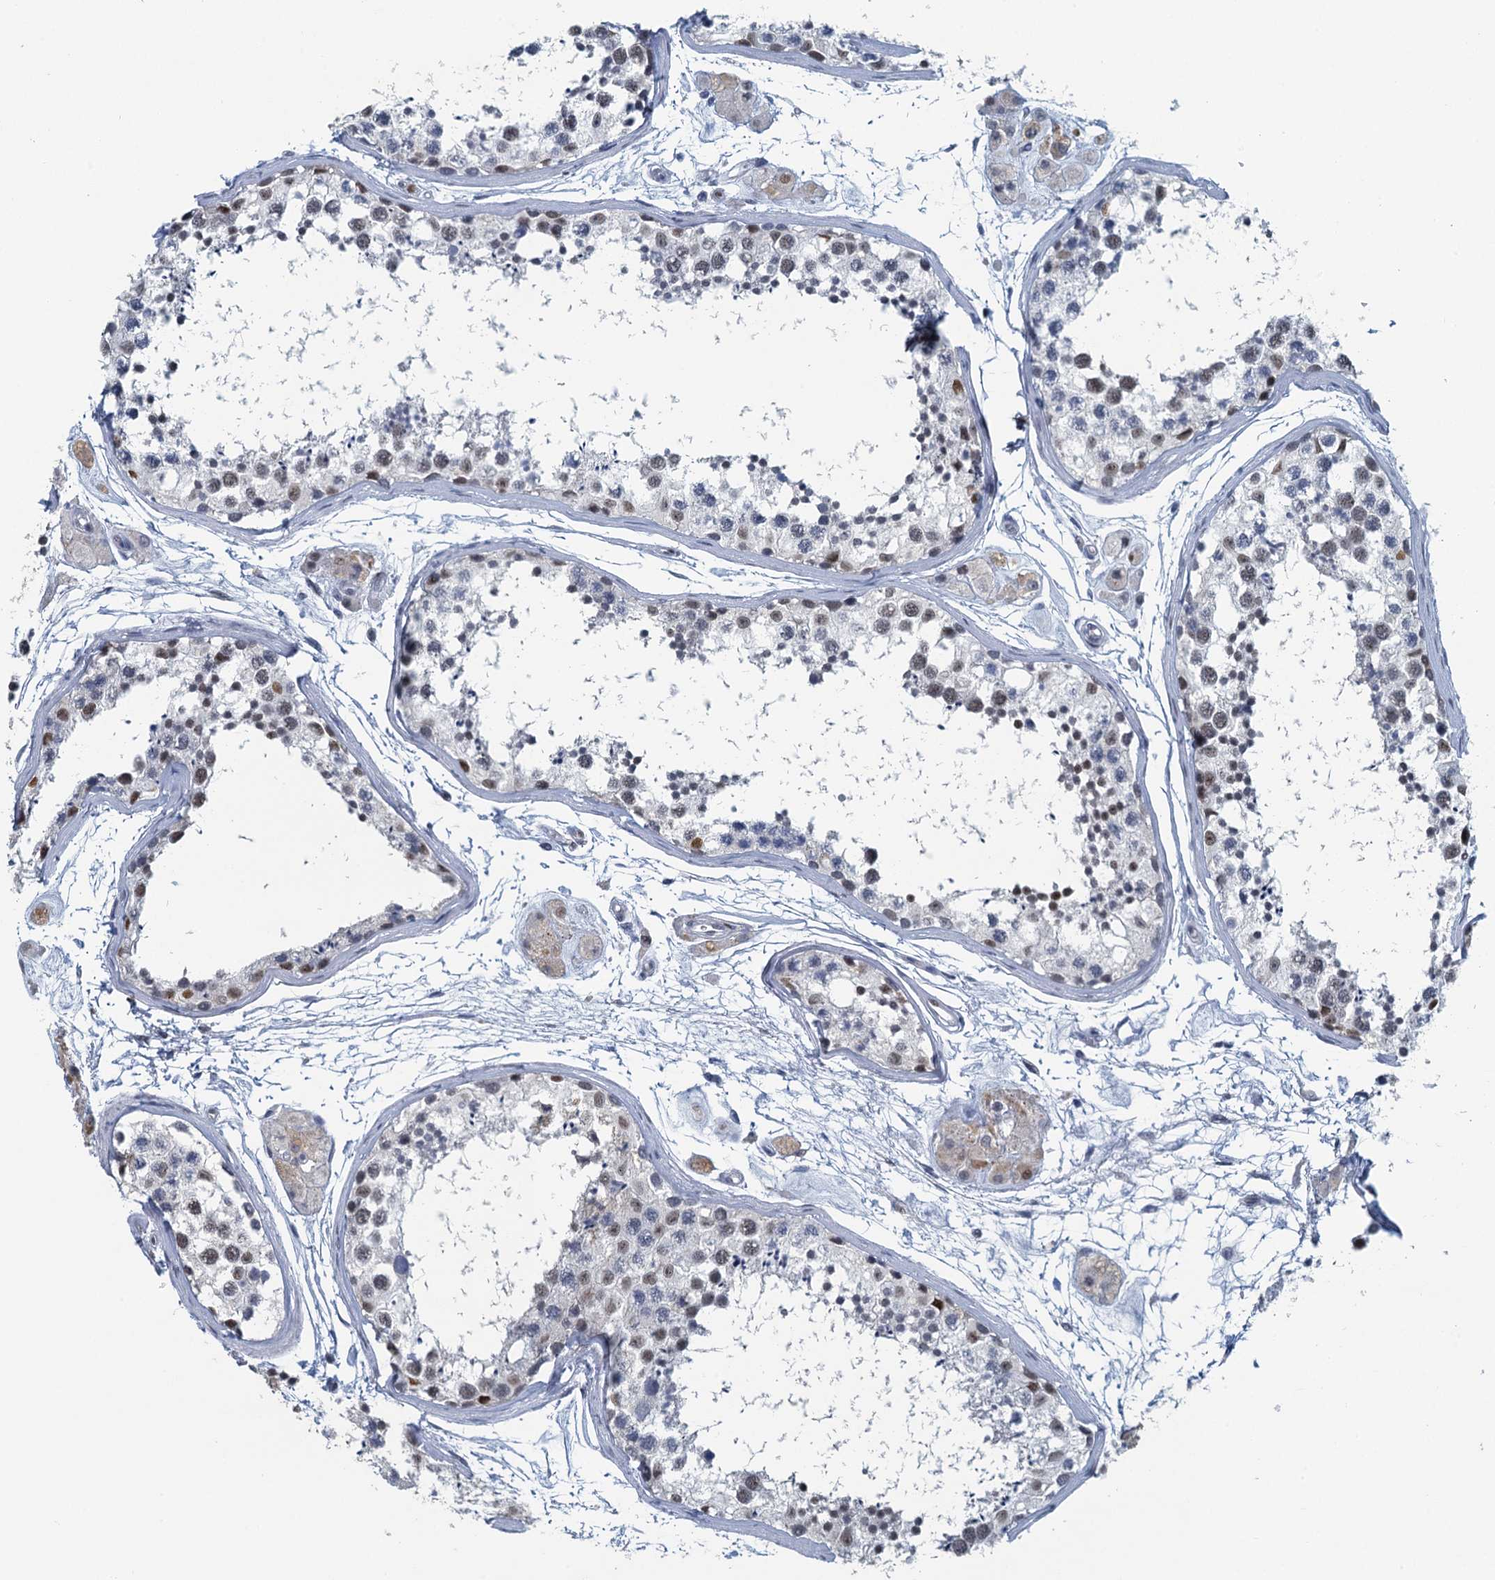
{"staining": {"intensity": "weak", "quantity": "<25%", "location": "nuclear"}, "tissue": "testis", "cell_type": "Cells in seminiferous ducts", "image_type": "normal", "snomed": [{"axis": "morphology", "description": "Normal tissue, NOS"}, {"axis": "topography", "description": "Testis"}], "caption": "DAB immunohistochemical staining of normal testis exhibits no significant expression in cells in seminiferous ducts.", "gene": "TTLL9", "patient": {"sex": "male", "age": 56}}